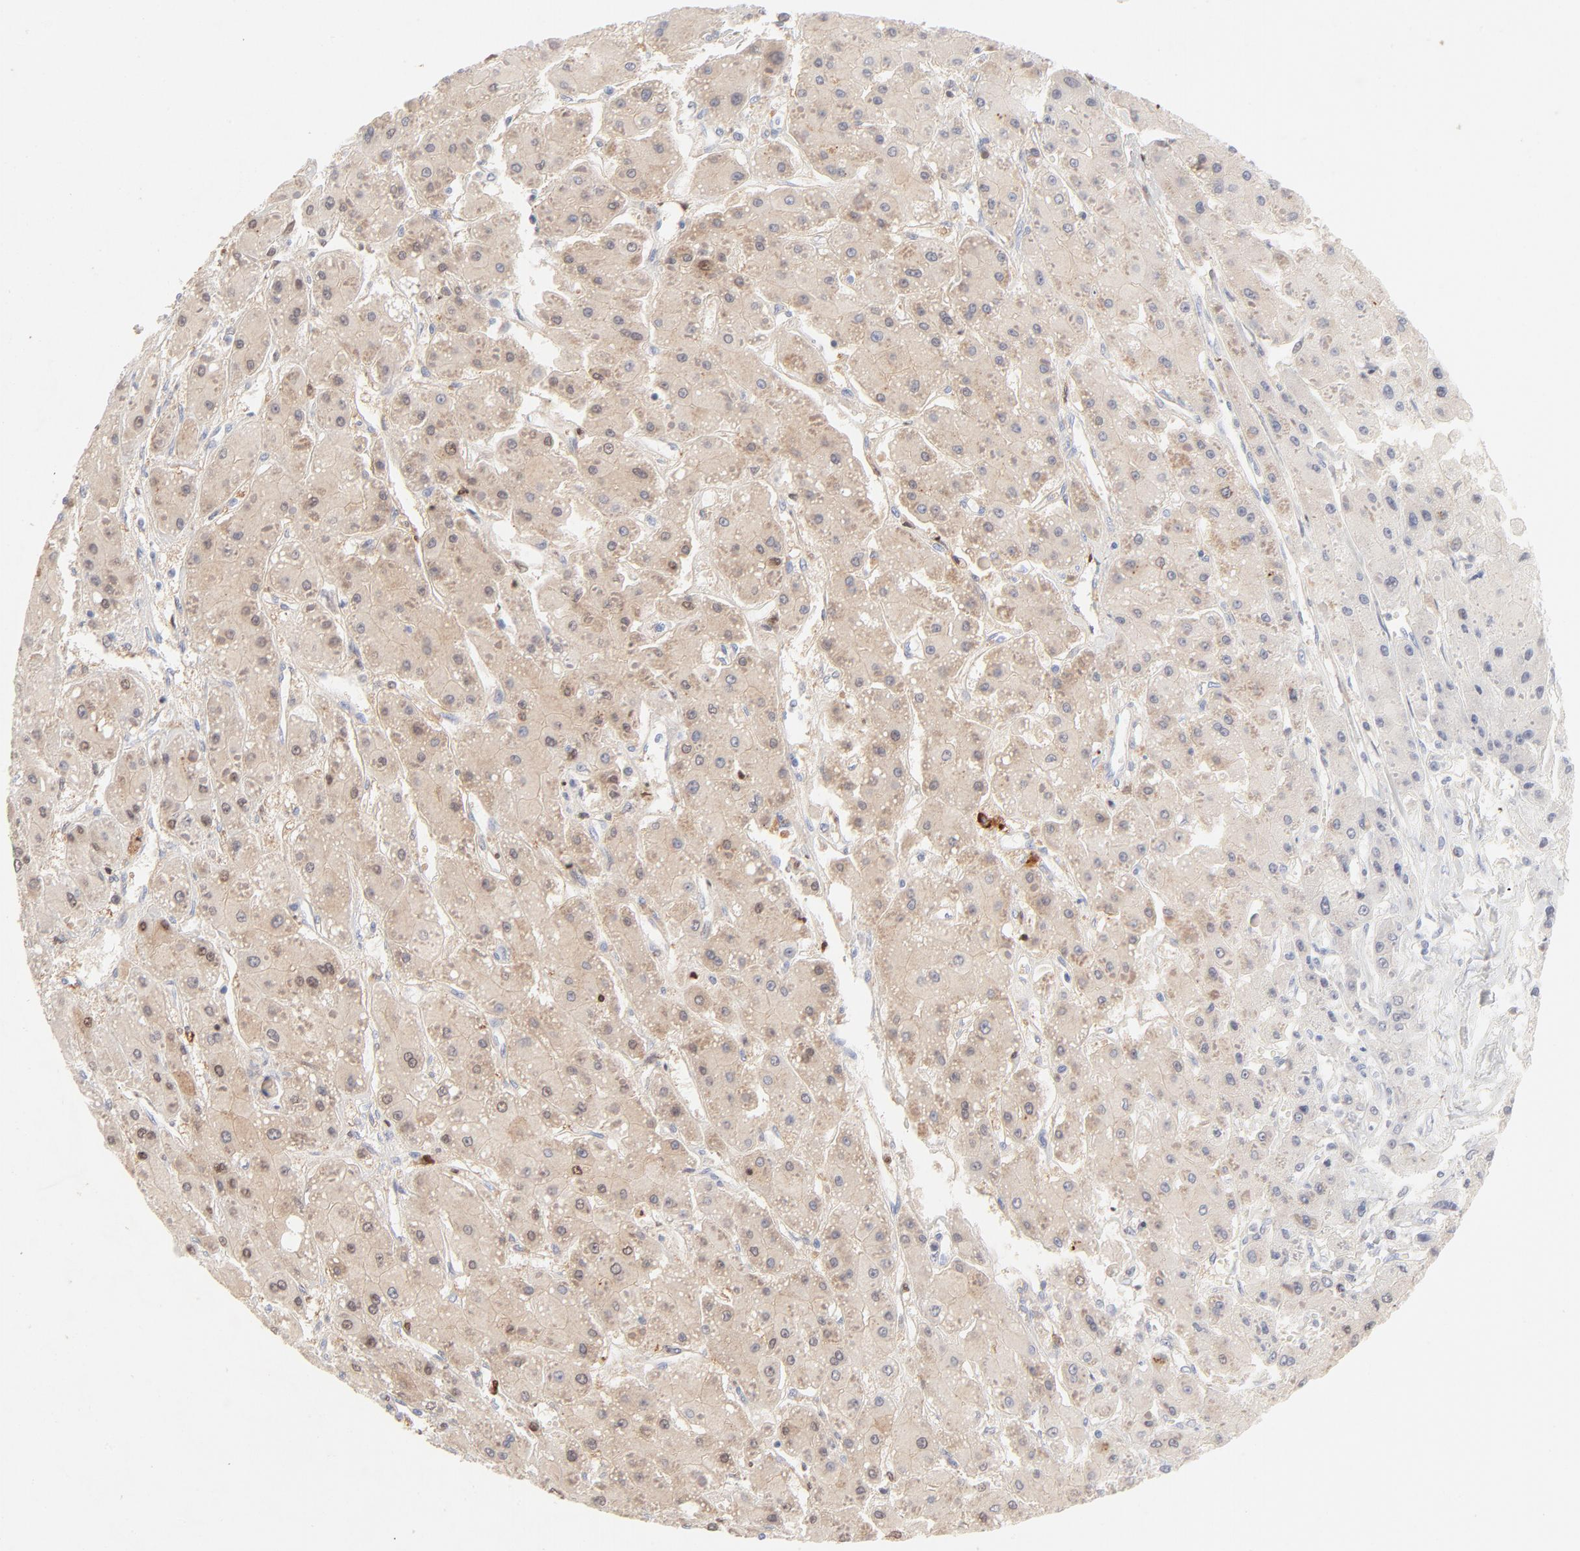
{"staining": {"intensity": "moderate", "quantity": ">75%", "location": "cytoplasmic/membranous,nuclear"}, "tissue": "liver cancer", "cell_type": "Tumor cells", "image_type": "cancer", "snomed": [{"axis": "morphology", "description": "Carcinoma, Hepatocellular, NOS"}, {"axis": "topography", "description": "Liver"}], "caption": "Hepatocellular carcinoma (liver) stained with a protein marker shows moderate staining in tumor cells.", "gene": "ONECUT1", "patient": {"sex": "female", "age": 52}}